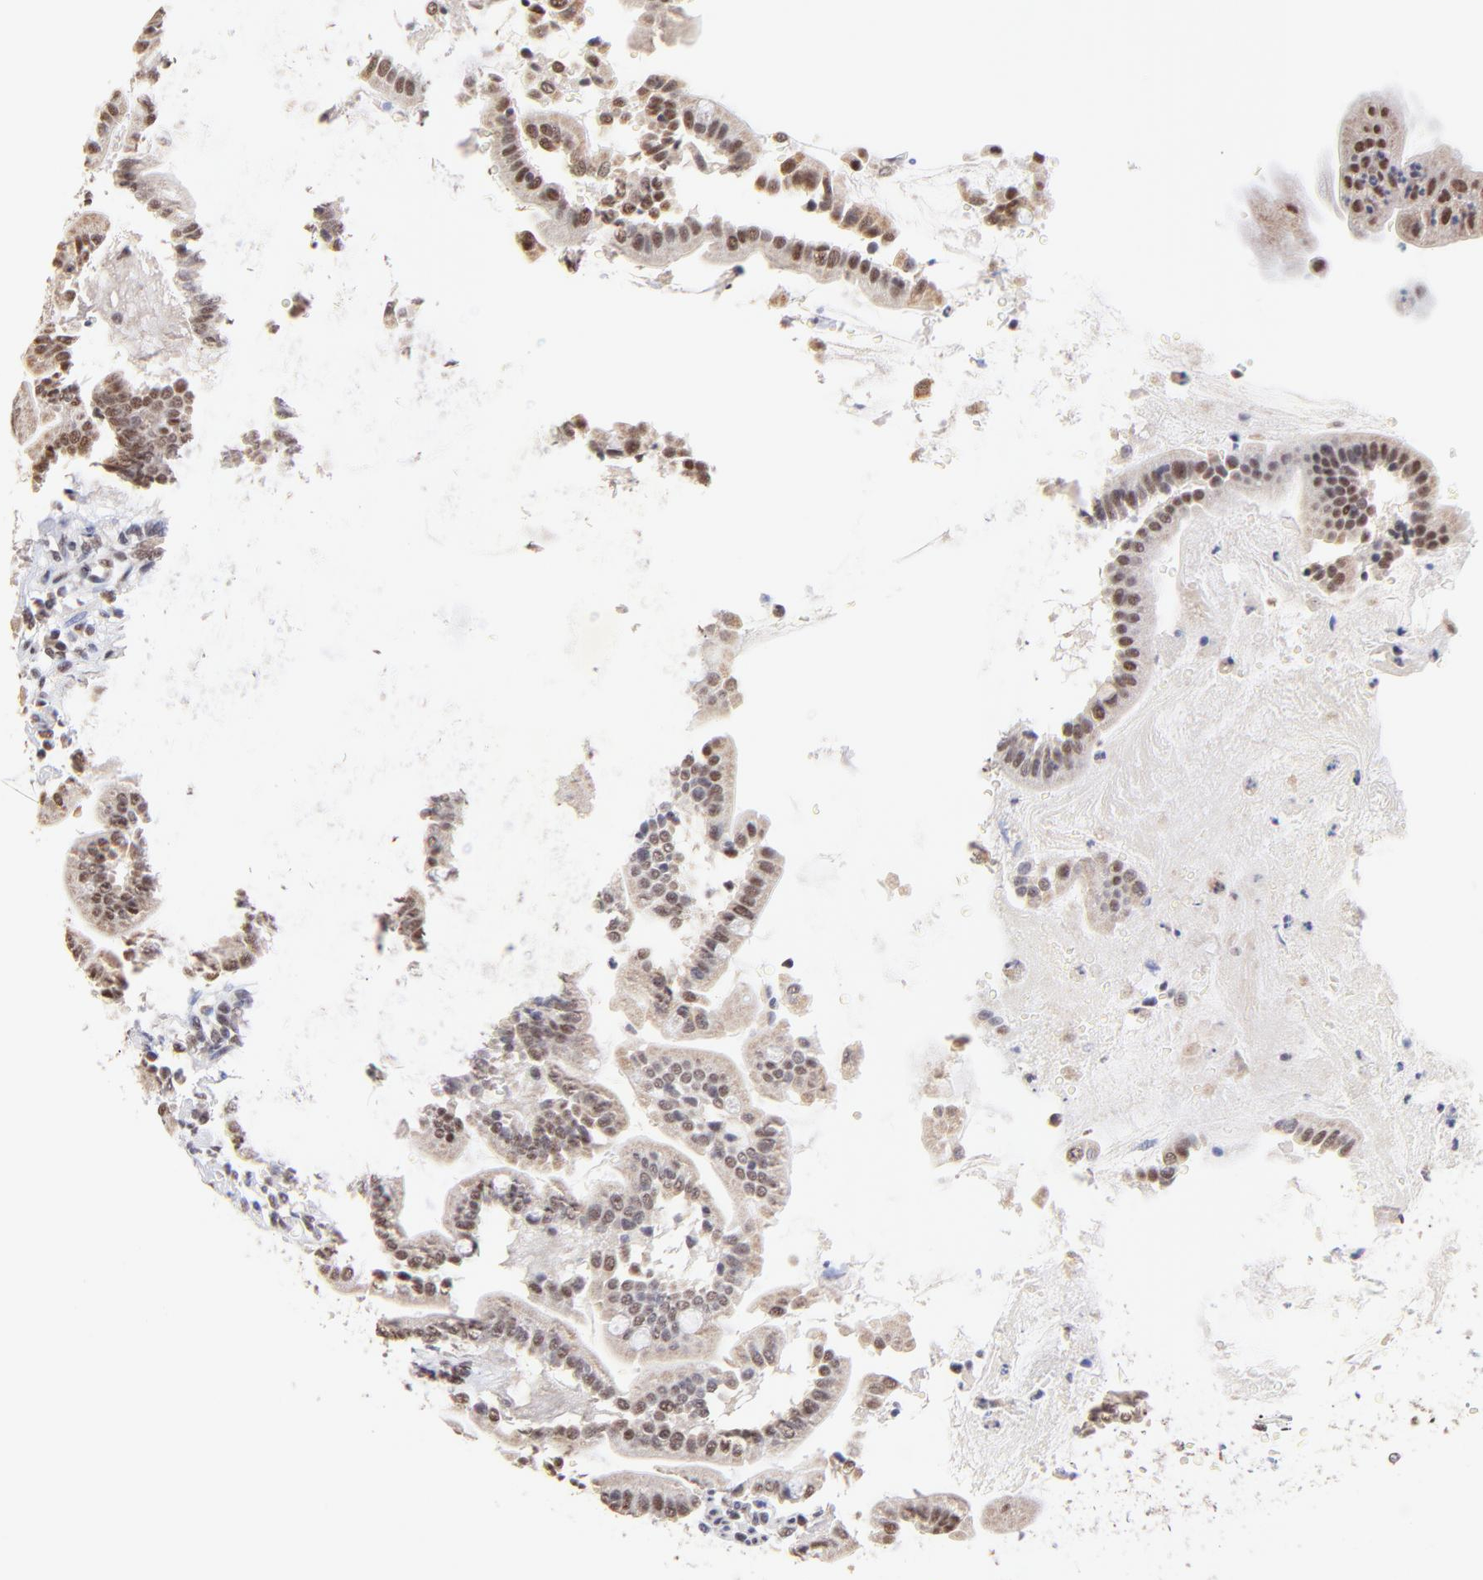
{"staining": {"intensity": "weak", "quantity": ">75%", "location": "cytoplasmic/membranous,nuclear"}, "tissue": "duodenum", "cell_type": "Glandular cells", "image_type": "normal", "snomed": [{"axis": "morphology", "description": "Normal tissue, NOS"}, {"axis": "topography", "description": "Duodenum"}], "caption": "The image demonstrates immunohistochemical staining of unremarkable duodenum. There is weak cytoplasmic/membranous,nuclear positivity is appreciated in about >75% of glandular cells.", "gene": "ZNF670", "patient": {"sex": "male", "age": 50}}